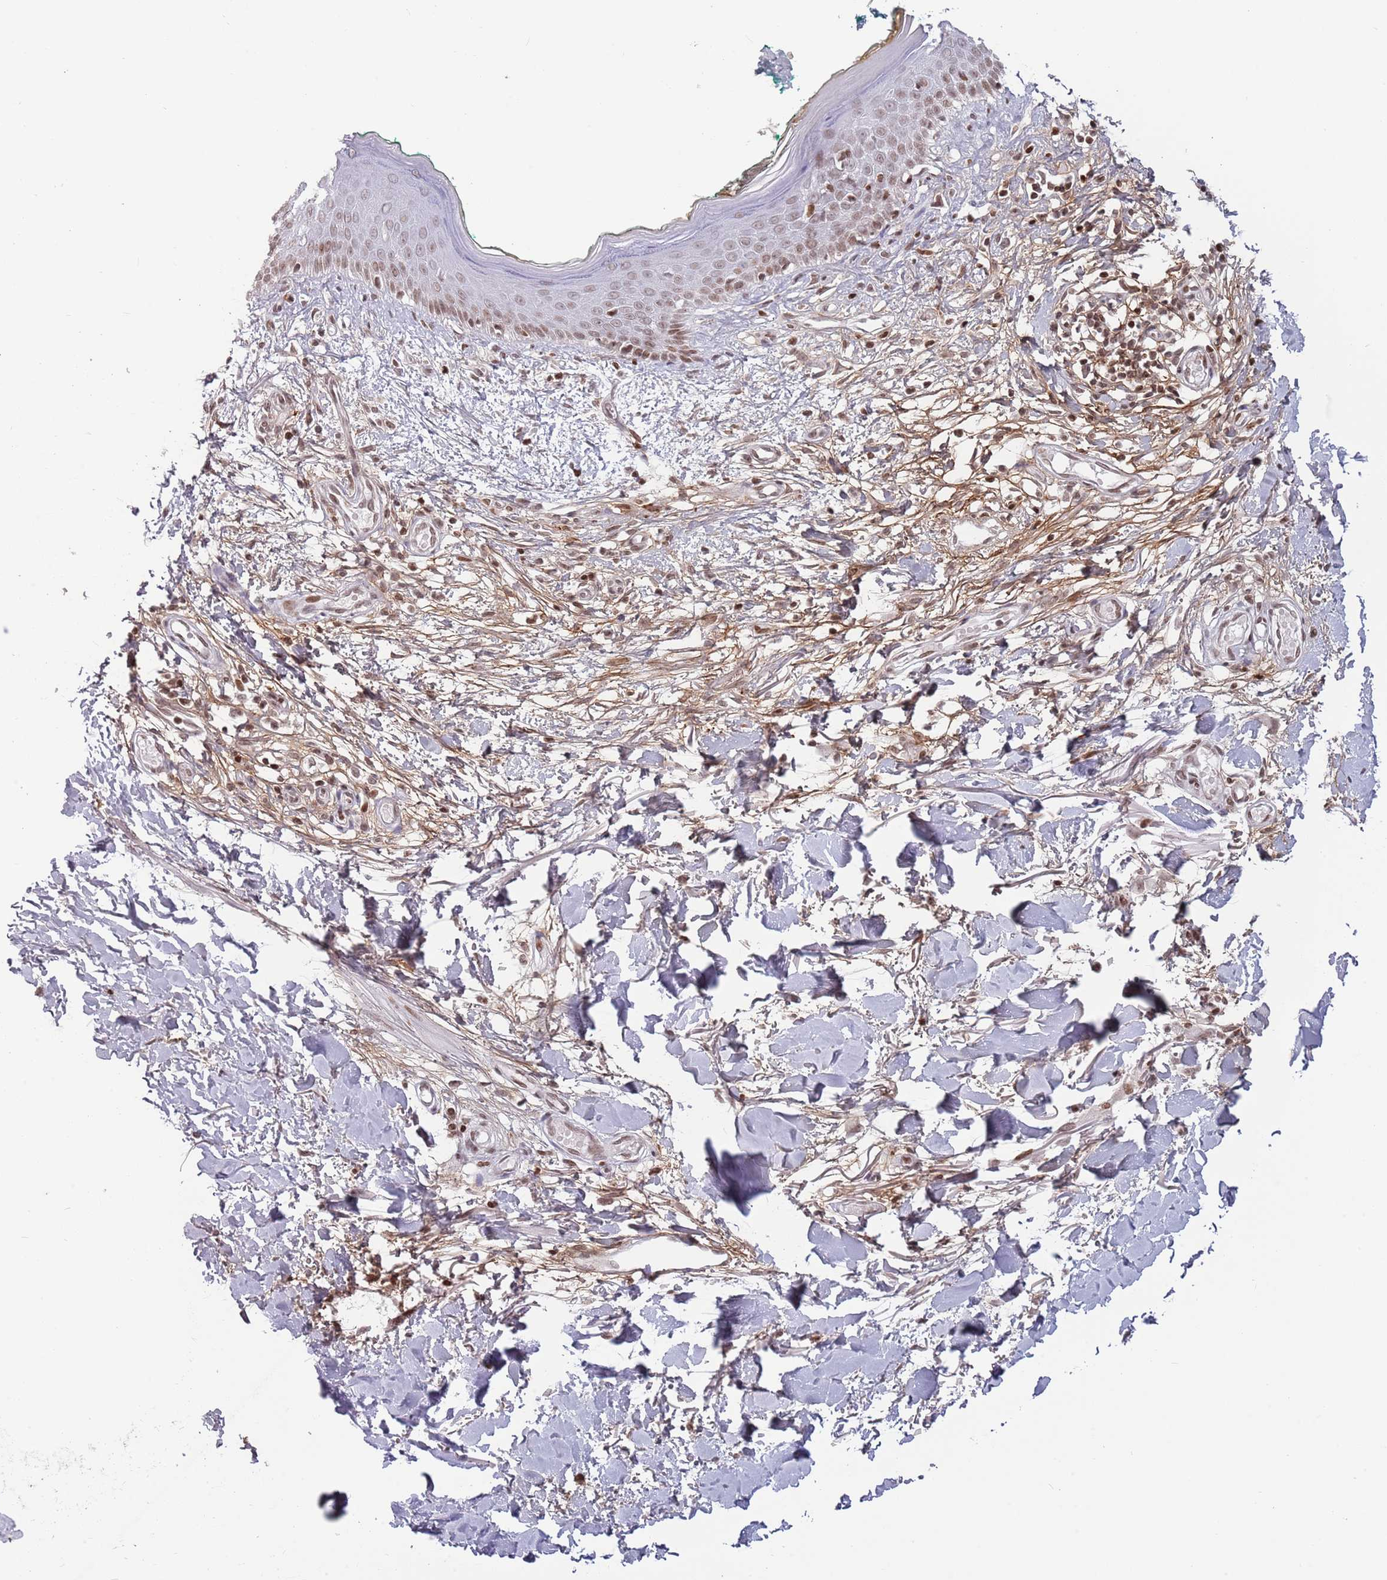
{"staining": {"intensity": "moderate", "quantity": ">75%", "location": "nuclear"}, "tissue": "skin", "cell_type": "Fibroblasts", "image_type": "normal", "snomed": [{"axis": "morphology", "description": "Normal tissue, NOS"}, {"axis": "morphology", "description": "Malignant melanoma, NOS"}, {"axis": "topography", "description": "Skin"}], "caption": "Fibroblasts exhibit medium levels of moderate nuclear expression in approximately >75% of cells in benign human skin.", "gene": "SH3RF3", "patient": {"sex": "male", "age": 62}}